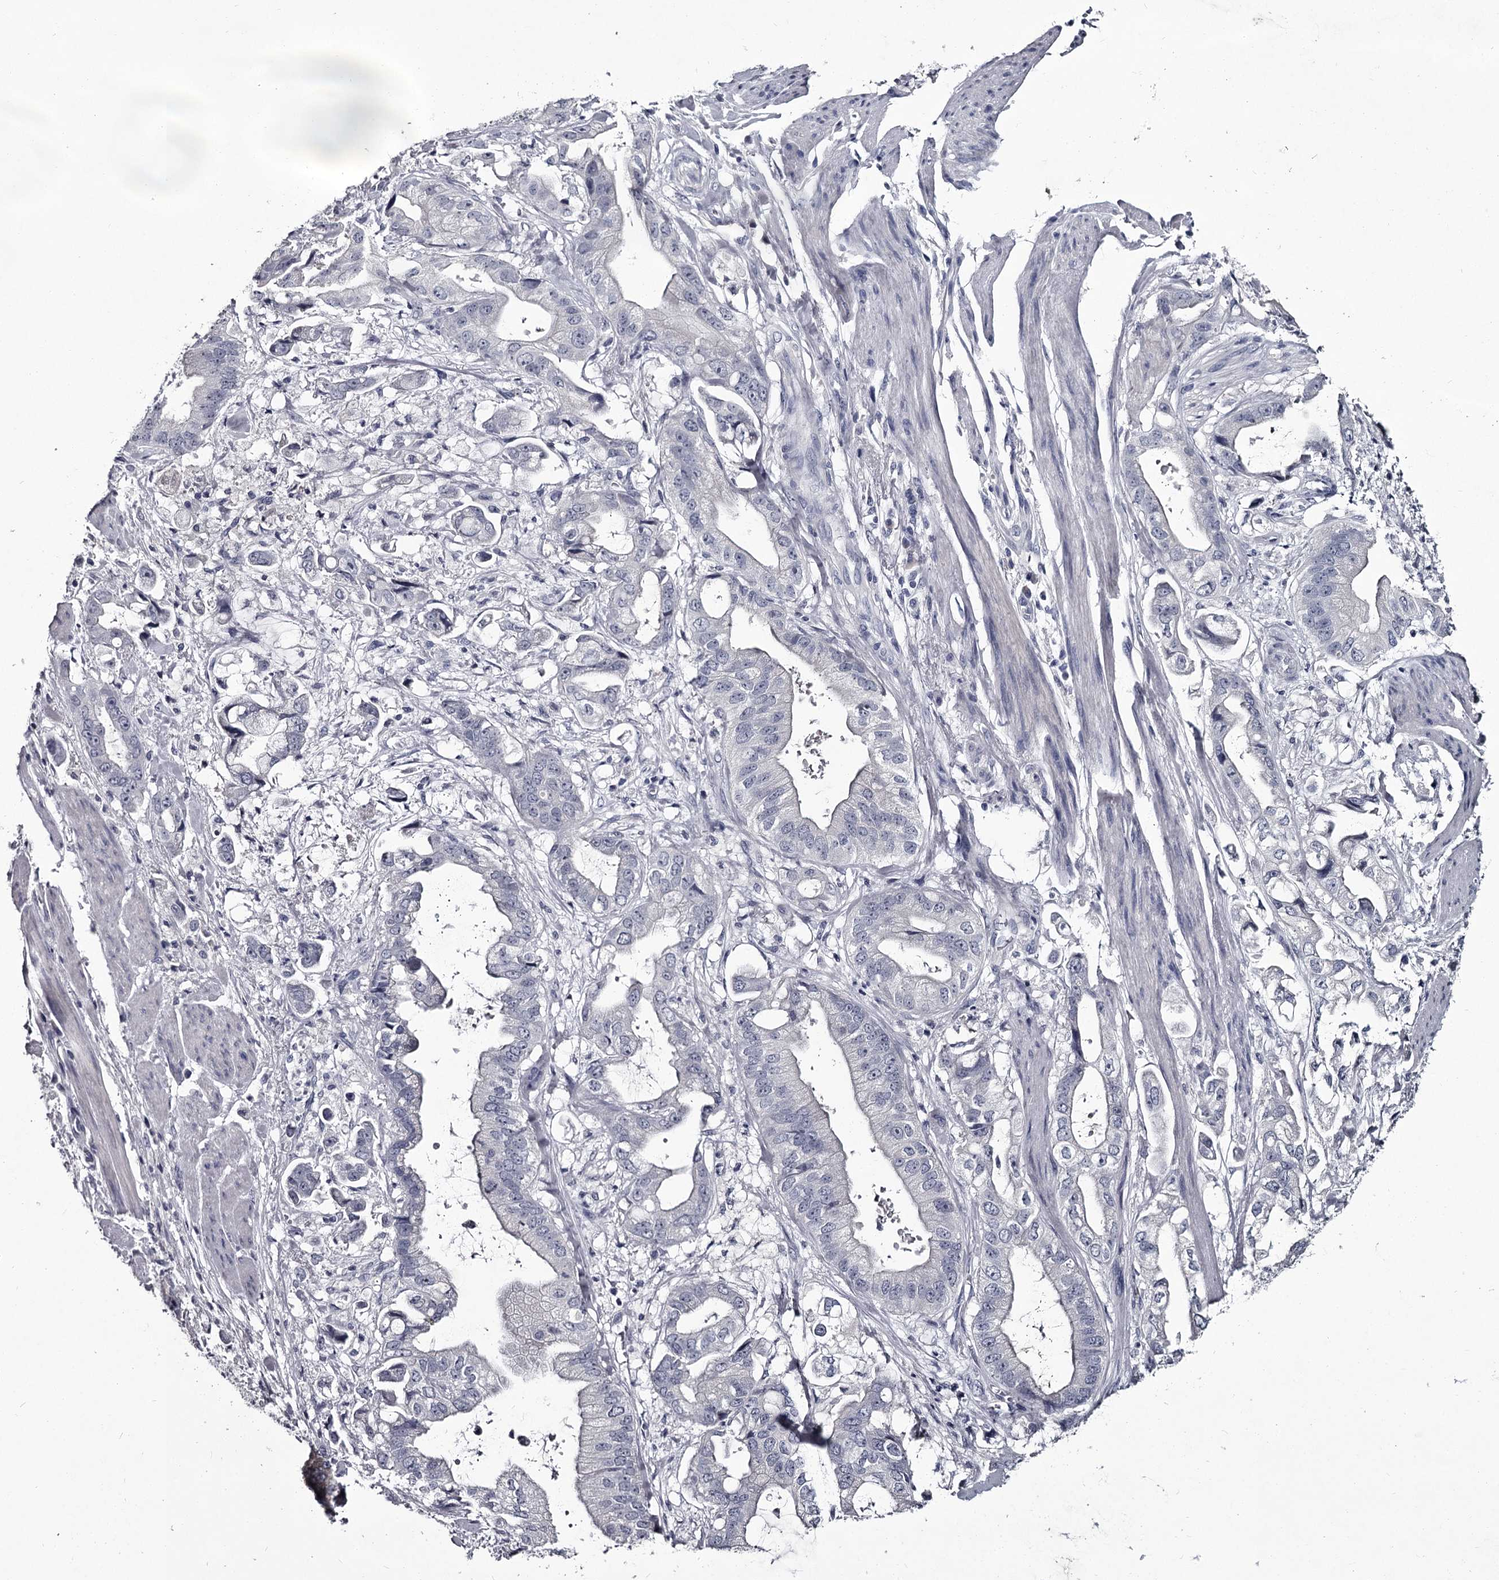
{"staining": {"intensity": "negative", "quantity": "none", "location": "none"}, "tissue": "stomach cancer", "cell_type": "Tumor cells", "image_type": "cancer", "snomed": [{"axis": "morphology", "description": "Adenocarcinoma, NOS"}, {"axis": "topography", "description": "Stomach"}], "caption": "Human adenocarcinoma (stomach) stained for a protein using immunohistochemistry displays no positivity in tumor cells.", "gene": "DAO", "patient": {"sex": "male", "age": 62}}